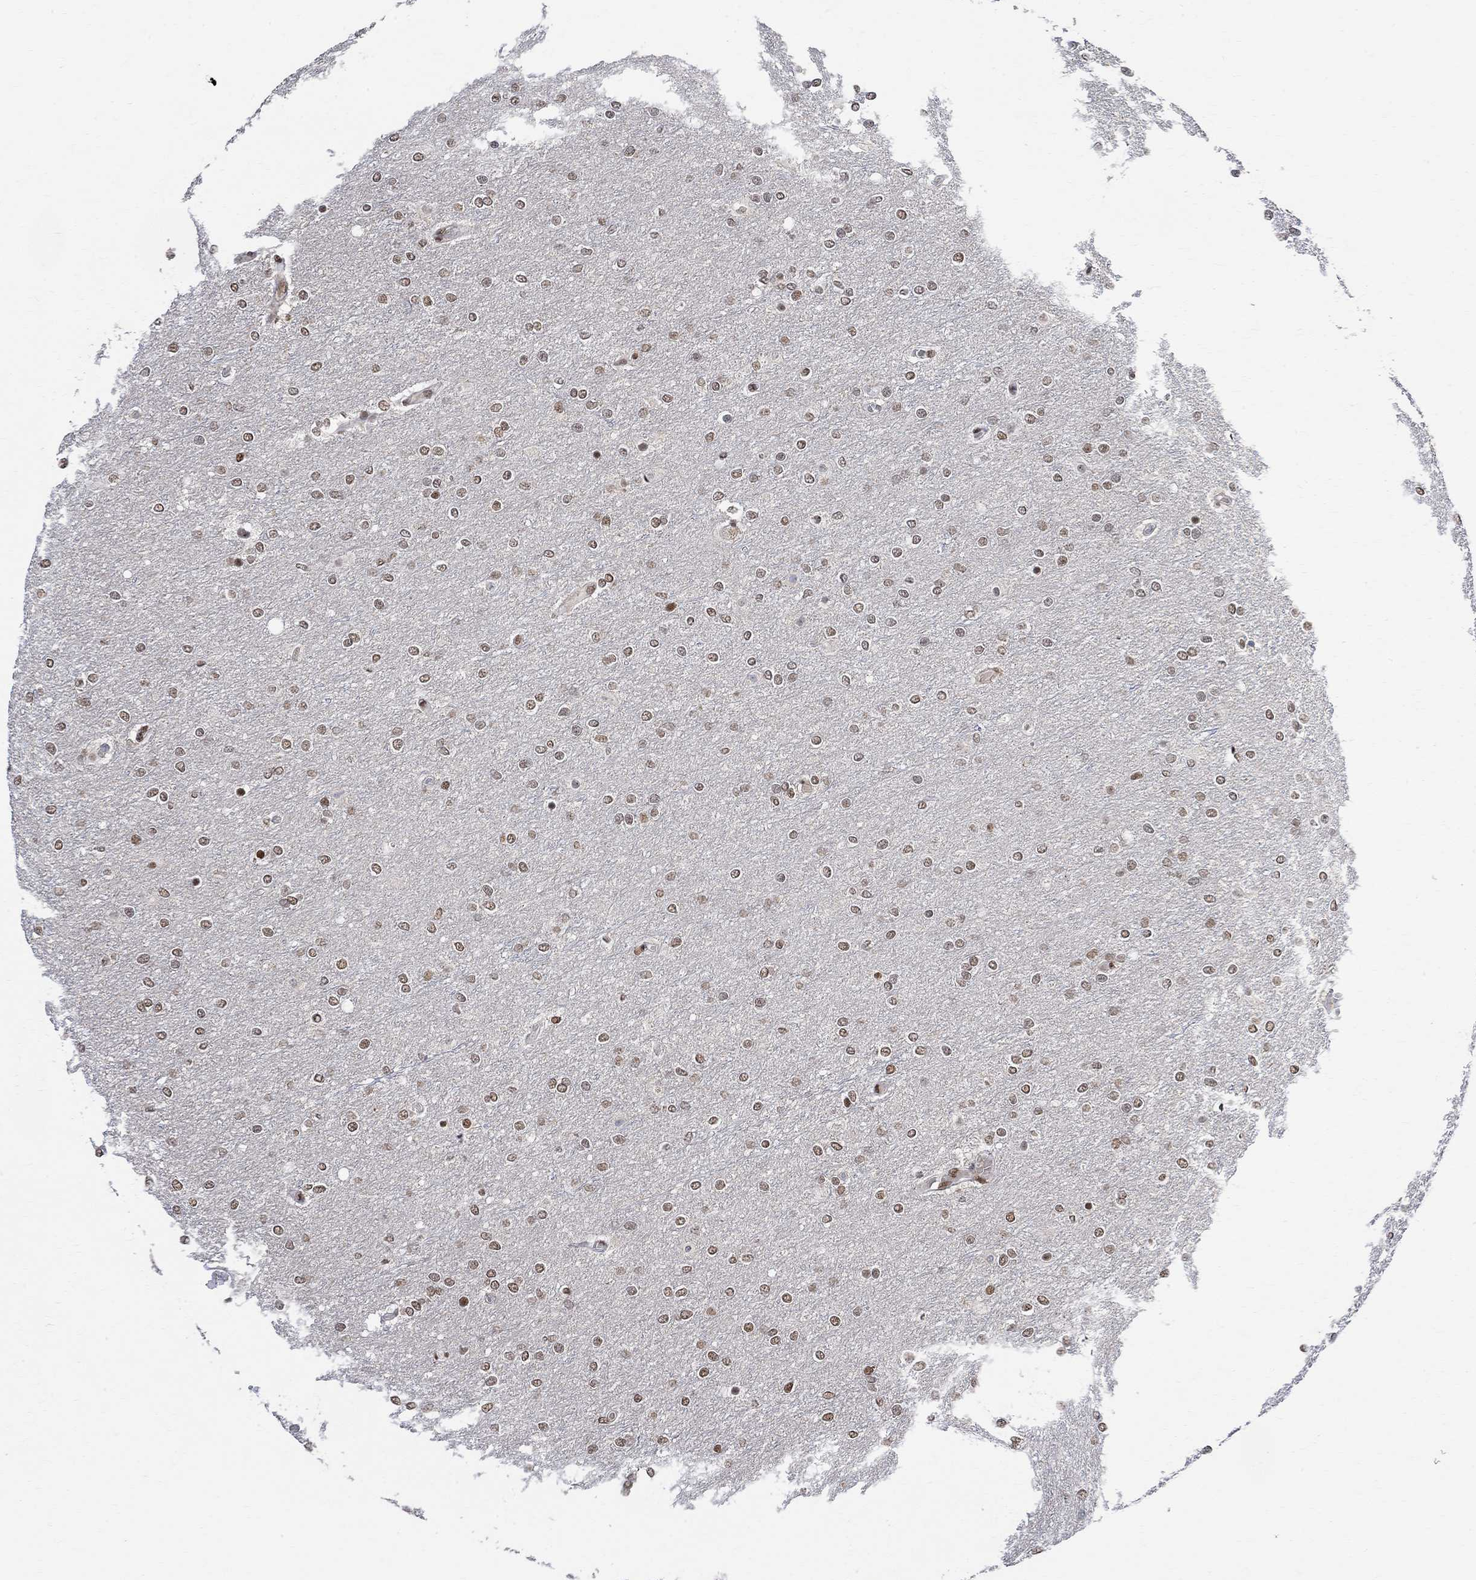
{"staining": {"intensity": "moderate", "quantity": "<25%", "location": "nuclear"}, "tissue": "glioma", "cell_type": "Tumor cells", "image_type": "cancer", "snomed": [{"axis": "morphology", "description": "Glioma, malignant, High grade"}, {"axis": "topography", "description": "Brain"}], "caption": "The histopathology image displays a brown stain indicating the presence of a protein in the nuclear of tumor cells in high-grade glioma (malignant).", "gene": "E4F1", "patient": {"sex": "female", "age": 61}}